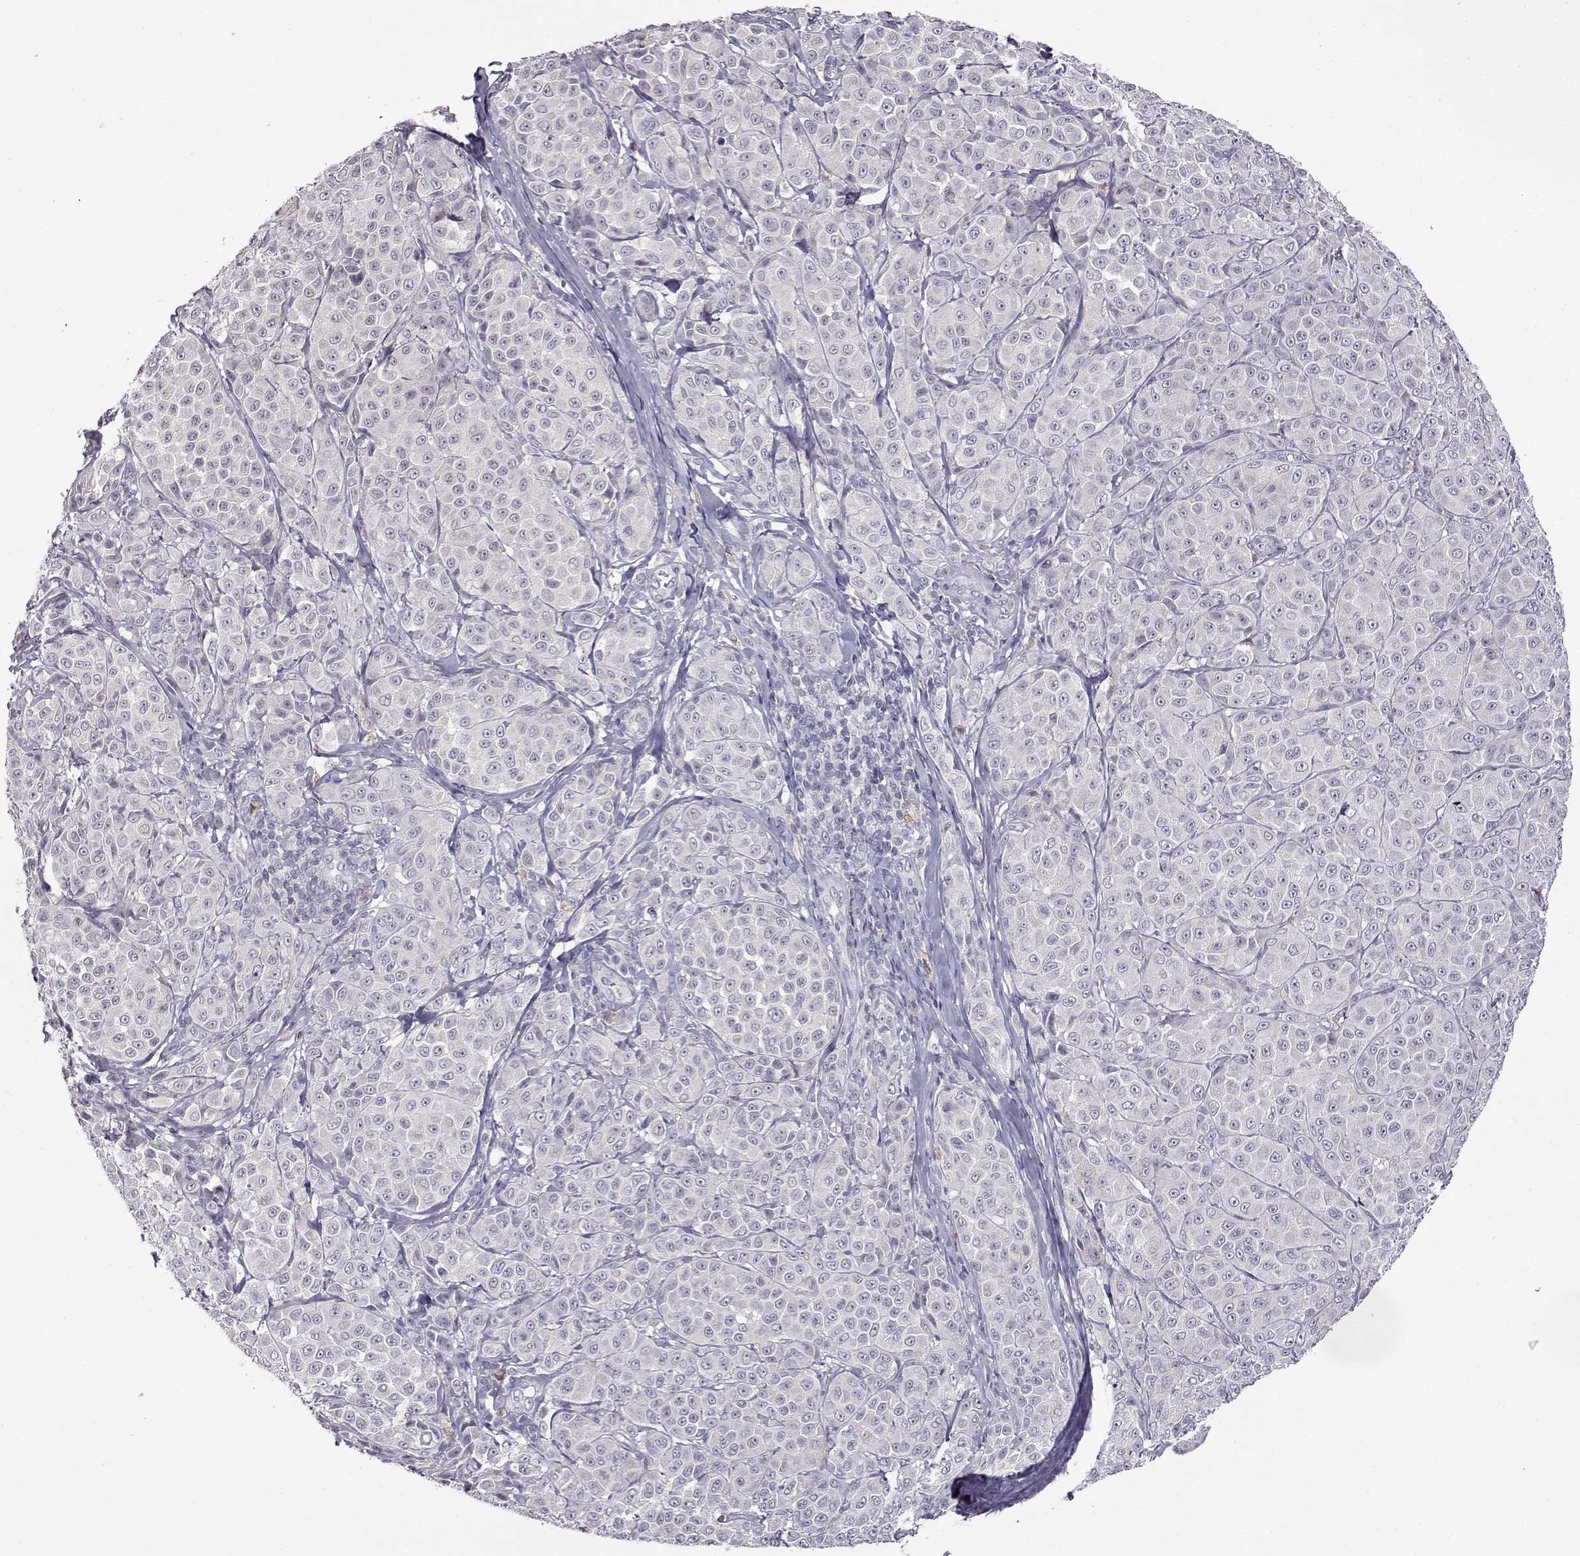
{"staining": {"intensity": "negative", "quantity": "none", "location": "none"}, "tissue": "melanoma", "cell_type": "Tumor cells", "image_type": "cancer", "snomed": [{"axis": "morphology", "description": "Malignant melanoma, NOS"}, {"axis": "topography", "description": "Skin"}], "caption": "Human melanoma stained for a protein using immunohistochemistry (IHC) displays no expression in tumor cells.", "gene": "AKR1B1", "patient": {"sex": "male", "age": 89}}